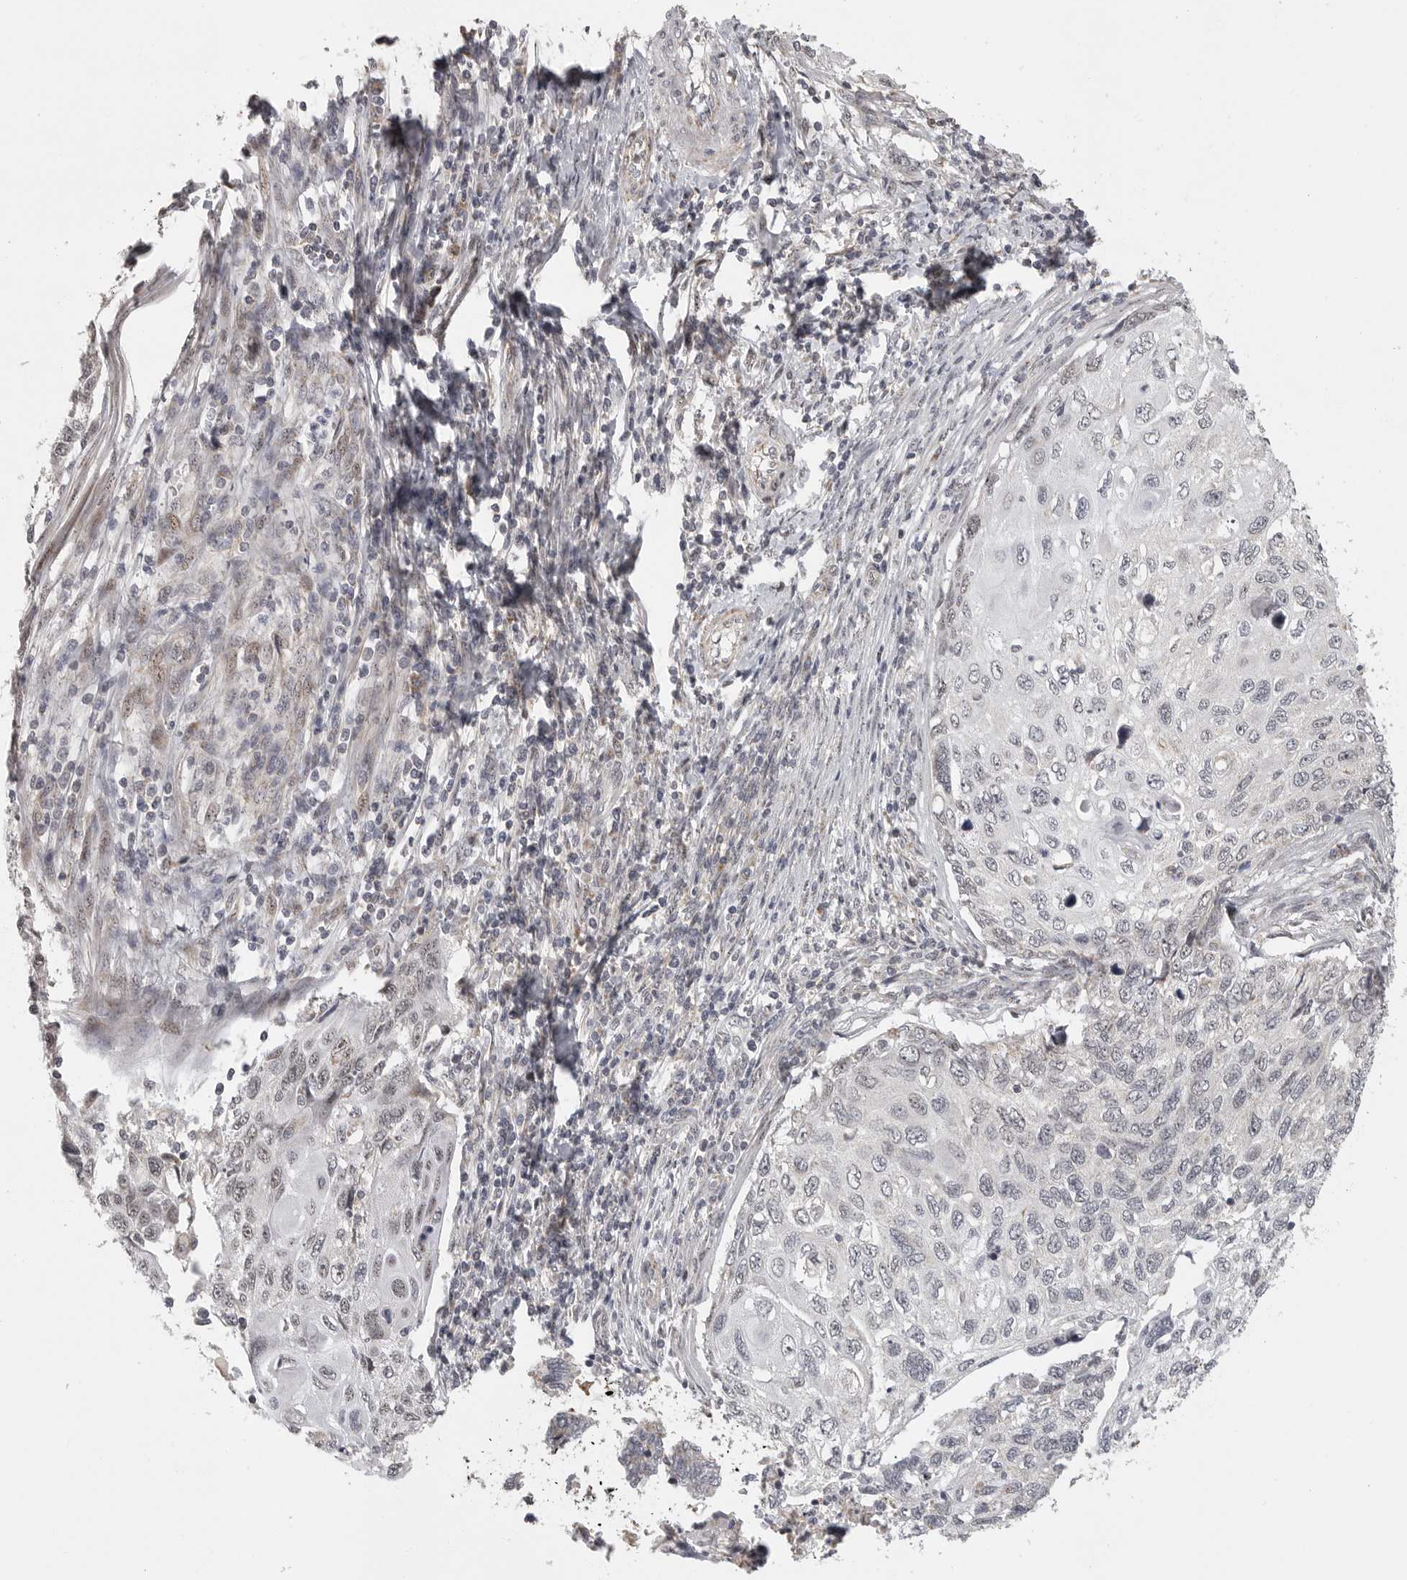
{"staining": {"intensity": "negative", "quantity": "none", "location": "none"}, "tissue": "cervical cancer", "cell_type": "Tumor cells", "image_type": "cancer", "snomed": [{"axis": "morphology", "description": "Squamous cell carcinoma, NOS"}, {"axis": "topography", "description": "Cervix"}], "caption": "Histopathology image shows no significant protein expression in tumor cells of squamous cell carcinoma (cervical).", "gene": "POLE2", "patient": {"sex": "female", "age": 70}}